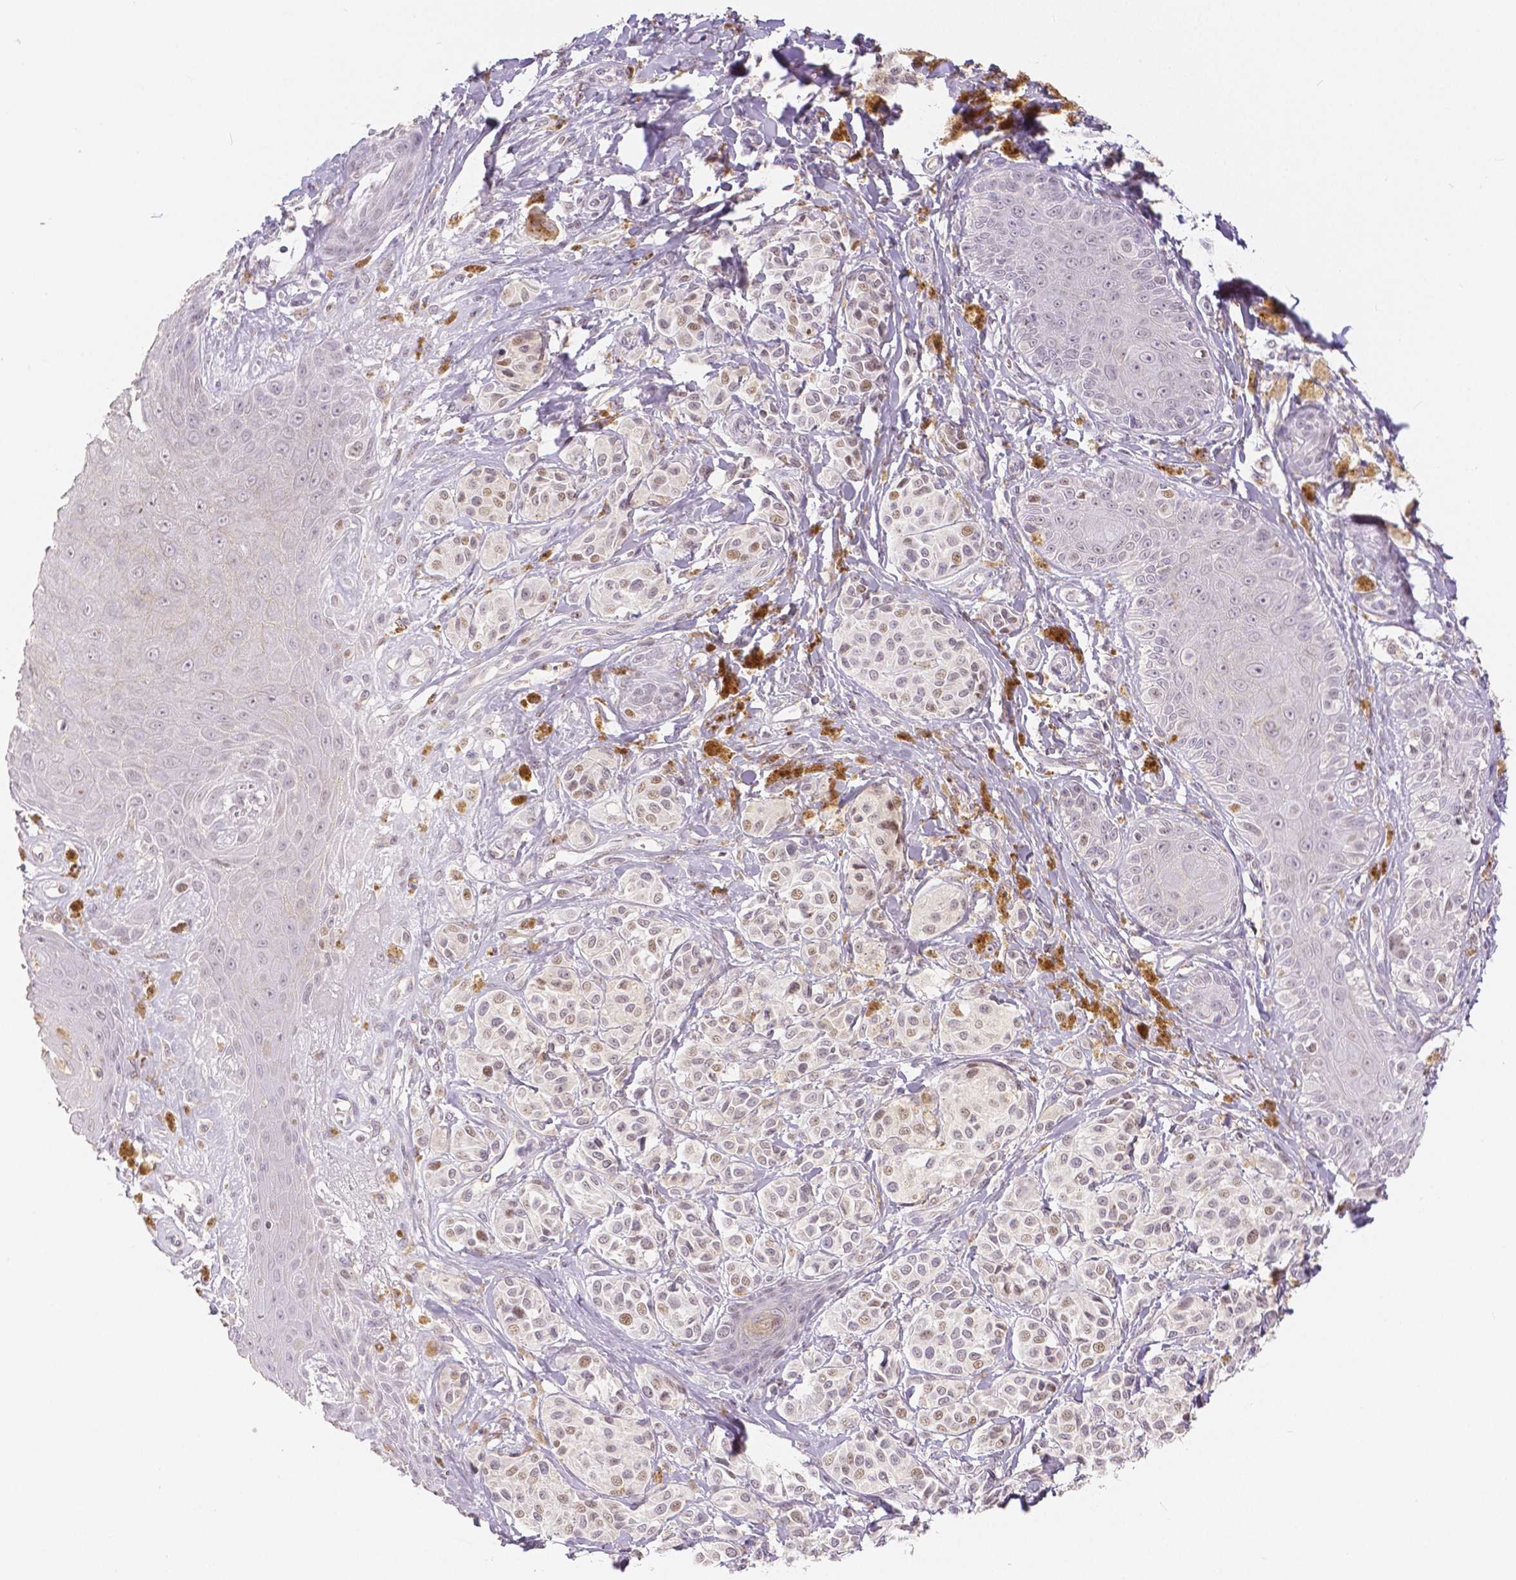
{"staining": {"intensity": "negative", "quantity": "none", "location": "none"}, "tissue": "melanoma", "cell_type": "Tumor cells", "image_type": "cancer", "snomed": [{"axis": "morphology", "description": "Malignant melanoma, NOS"}, {"axis": "topography", "description": "Skin"}], "caption": "Melanoma stained for a protein using IHC reveals no positivity tumor cells.", "gene": "OCLN", "patient": {"sex": "female", "age": 80}}